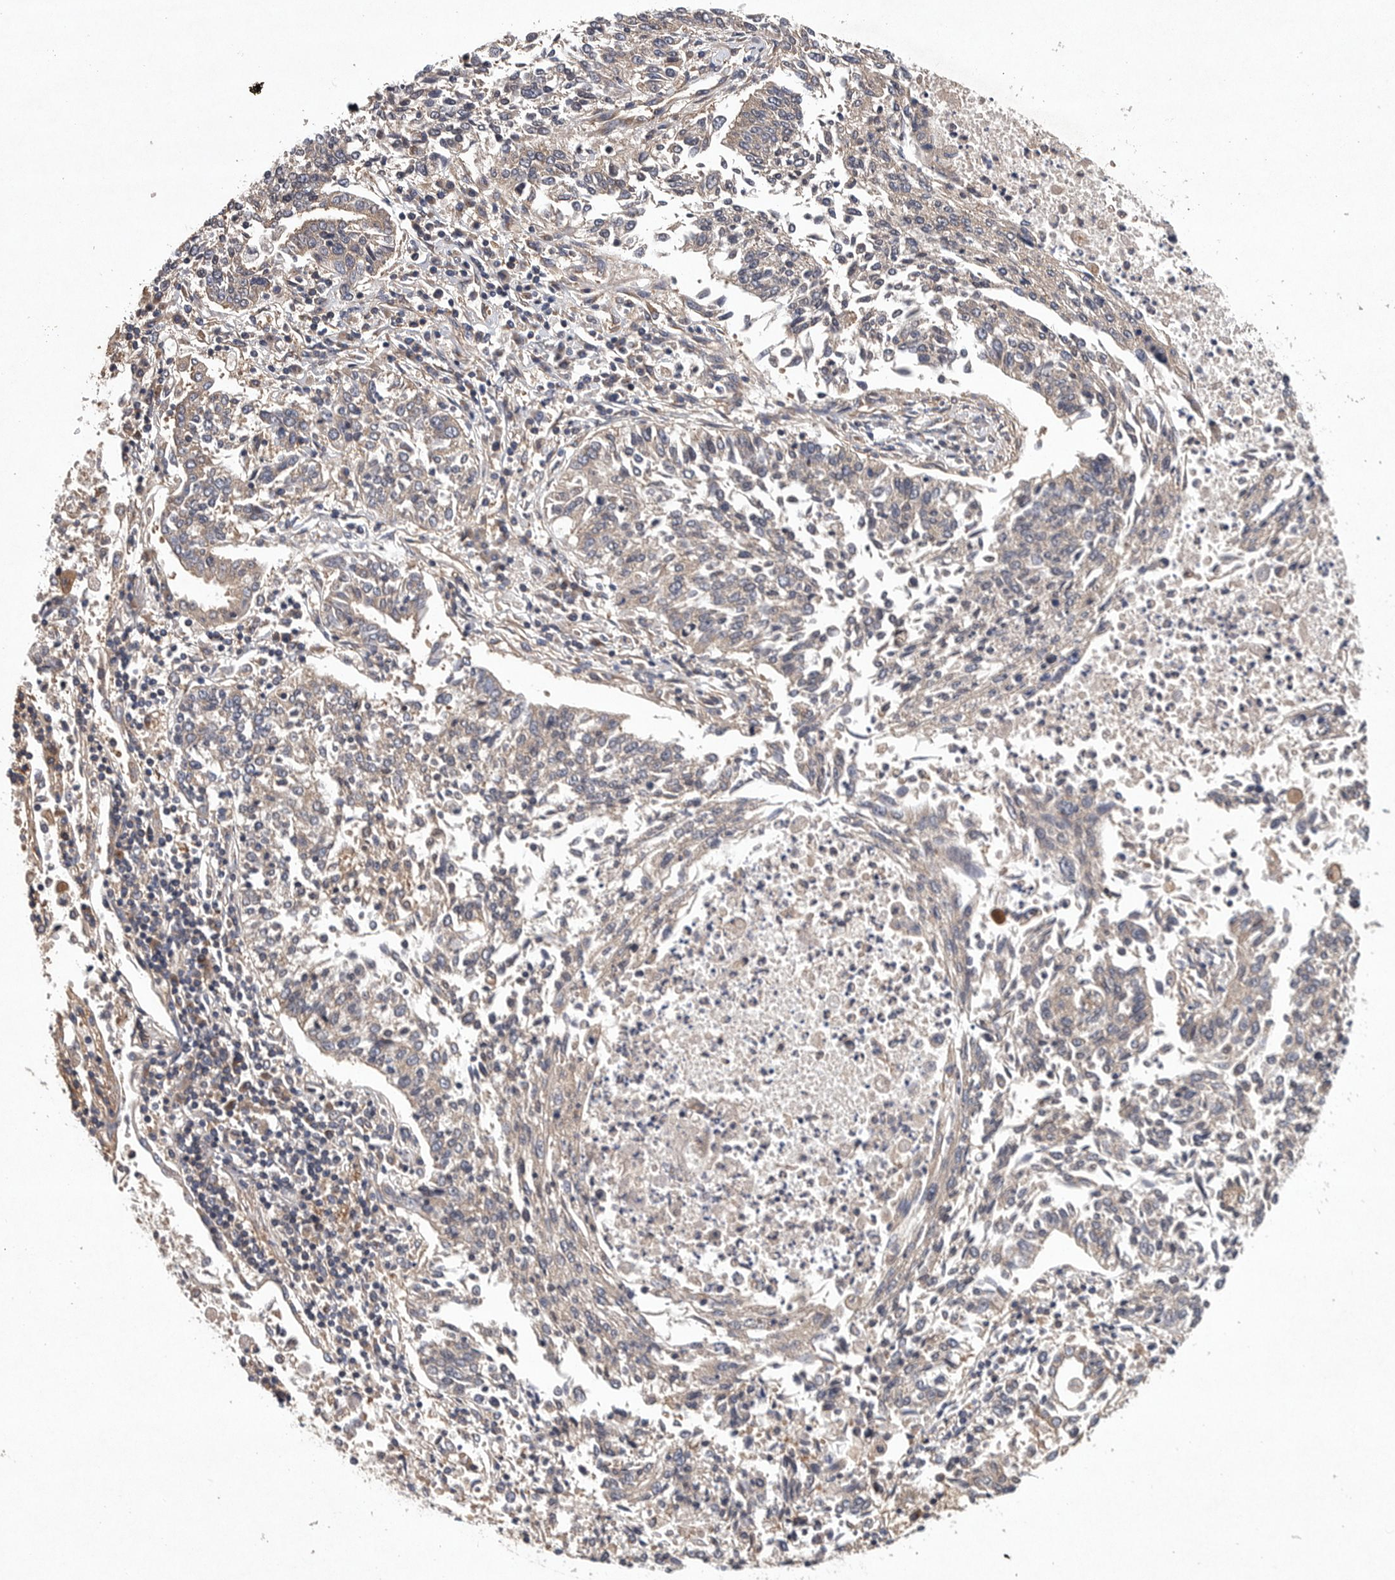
{"staining": {"intensity": "negative", "quantity": "none", "location": "none"}, "tissue": "lung cancer", "cell_type": "Tumor cells", "image_type": "cancer", "snomed": [{"axis": "morphology", "description": "Normal tissue, NOS"}, {"axis": "morphology", "description": "Squamous cell carcinoma, NOS"}, {"axis": "topography", "description": "Cartilage tissue"}, {"axis": "topography", "description": "Lung"}, {"axis": "topography", "description": "Peripheral nerve tissue"}], "caption": "IHC micrograph of human lung squamous cell carcinoma stained for a protein (brown), which exhibits no staining in tumor cells. (DAB (3,3'-diaminobenzidine) immunohistochemistry (IHC) visualized using brightfield microscopy, high magnification).", "gene": "OXR1", "patient": {"sex": "female", "age": 49}}